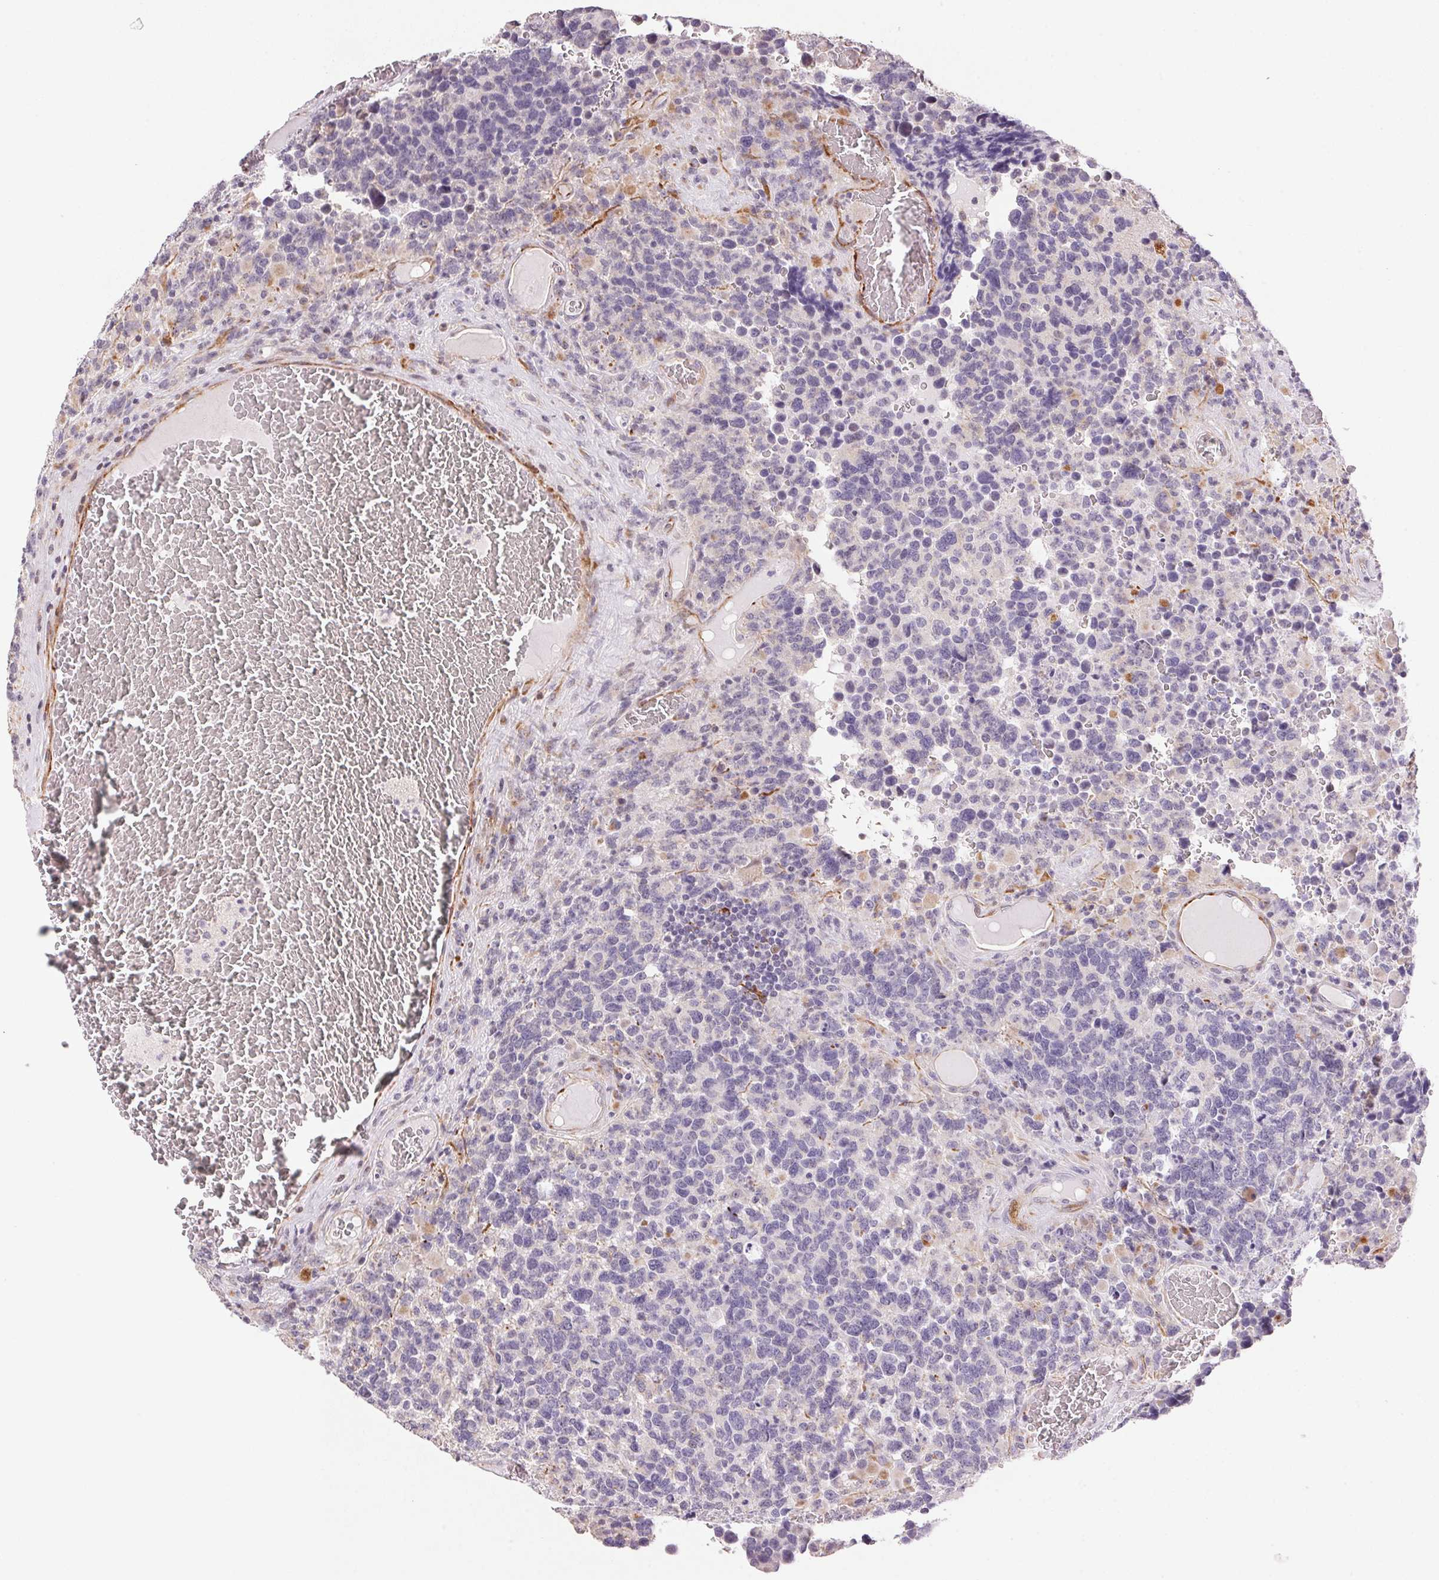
{"staining": {"intensity": "negative", "quantity": "none", "location": "none"}, "tissue": "glioma", "cell_type": "Tumor cells", "image_type": "cancer", "snomed": [{"axis": "morphology", "description": "Glioma, malignant, High grade"}, {"axis": "topography", "description": "Brain"}], "caption": "Immunohistochemical staining of human high-grade glioma (malignant) exhibits no significant expression in tumor cells.", "gene": "GYG2", "patient": {"sex": "female", "age": 40}}